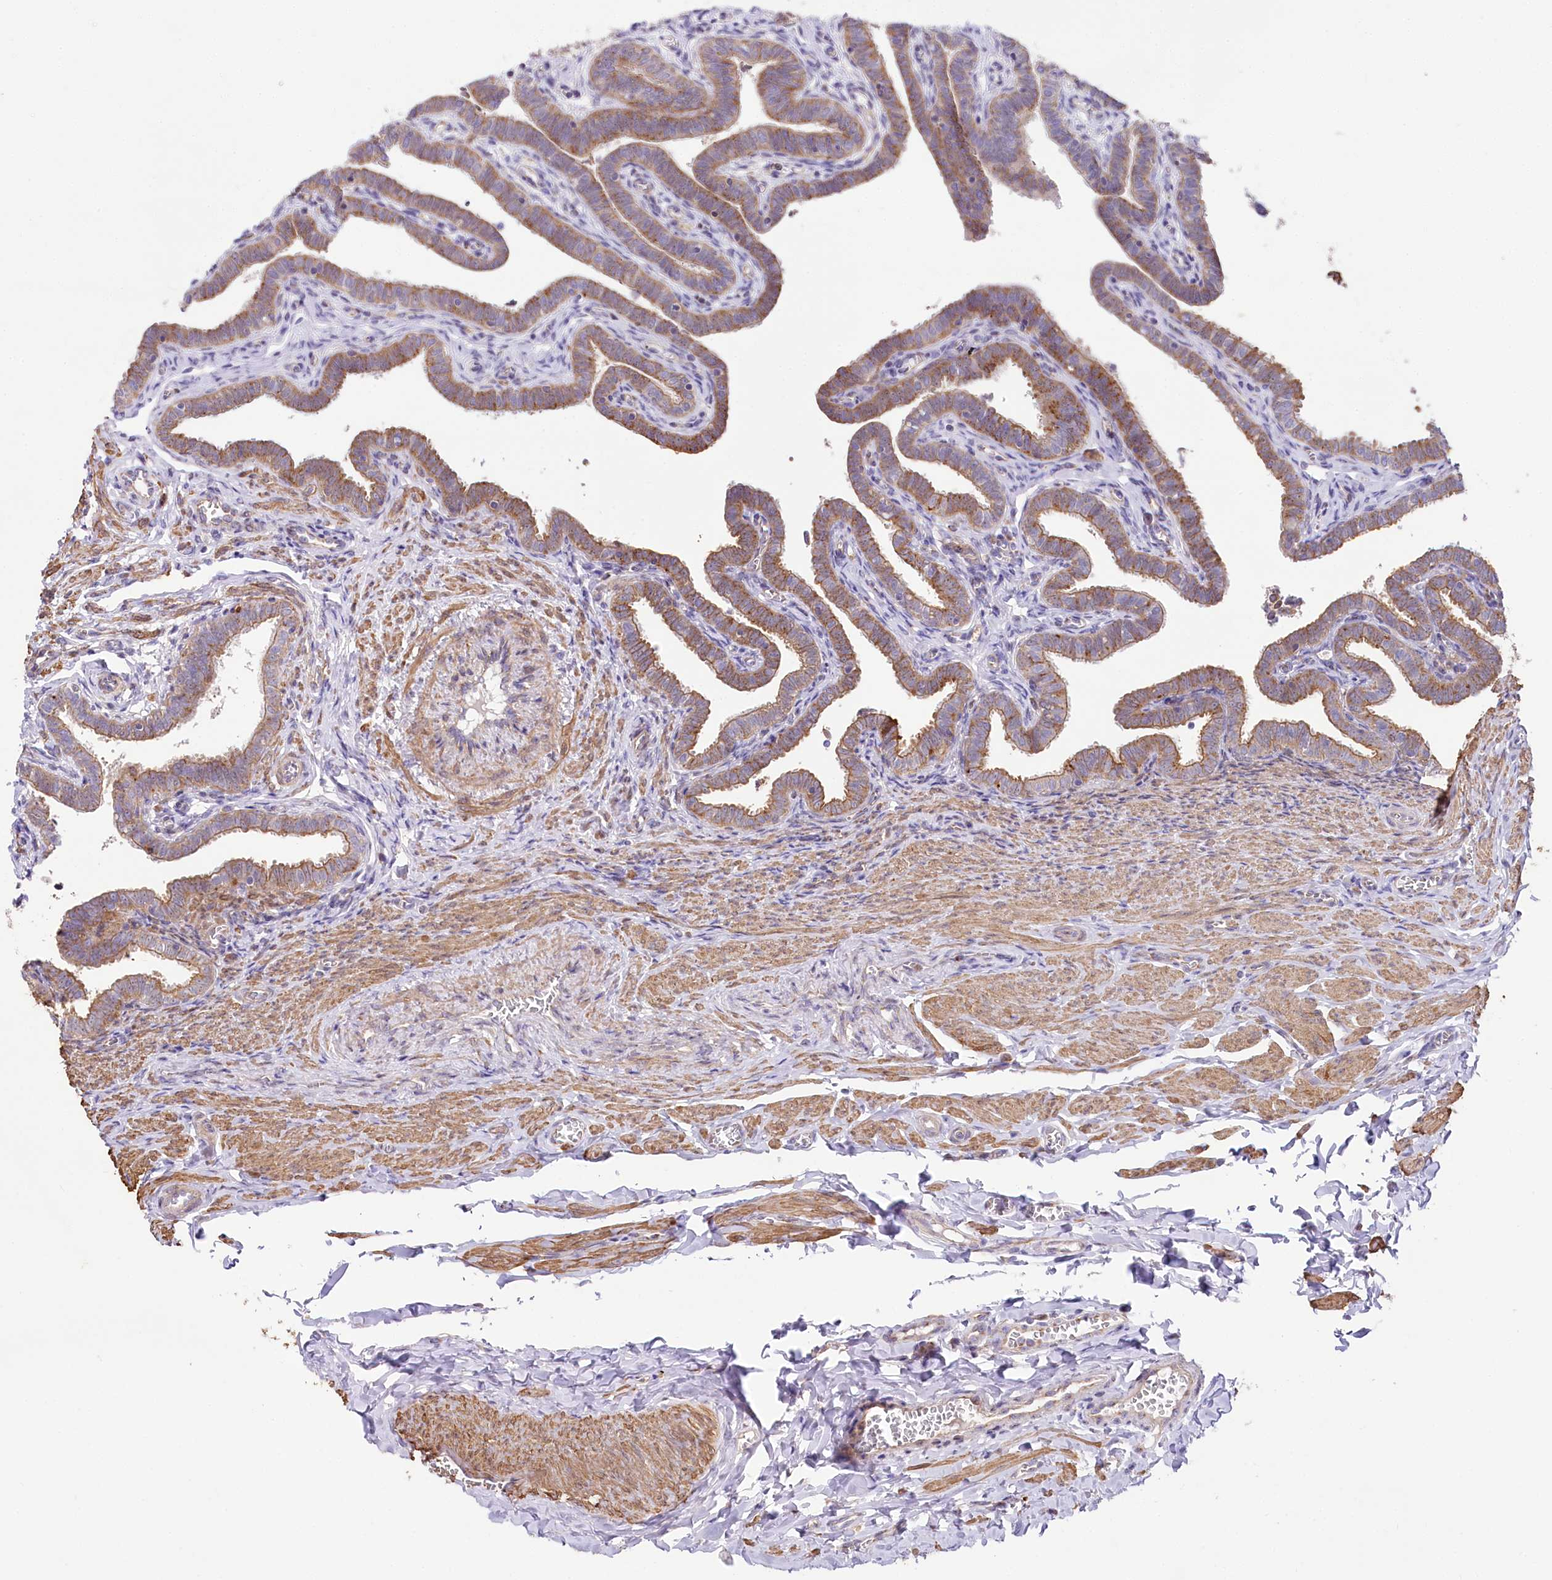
{"staining": {"intensity": "moderate", "quantity": ">75%", "location": "cytoplasmic/membranous"}, "tissue": "fallopian tube", "cell_type": "Glandular cells", "image_type": "normal", "snomed": [{"axis": "morphology", "description": "Normal tissue, NOS"}, {"axis": "topography", "description": "Fallopian tube"}], "caption": "Immunohistochemistry (IHC) (DAB) staining of unremarkable human fallopian tube displays moderate cytoplasmic/membranous protein expression in about >75% of glandular cells.", "gene": "STX6", "patient": {"sex": "female", "age": 36}}